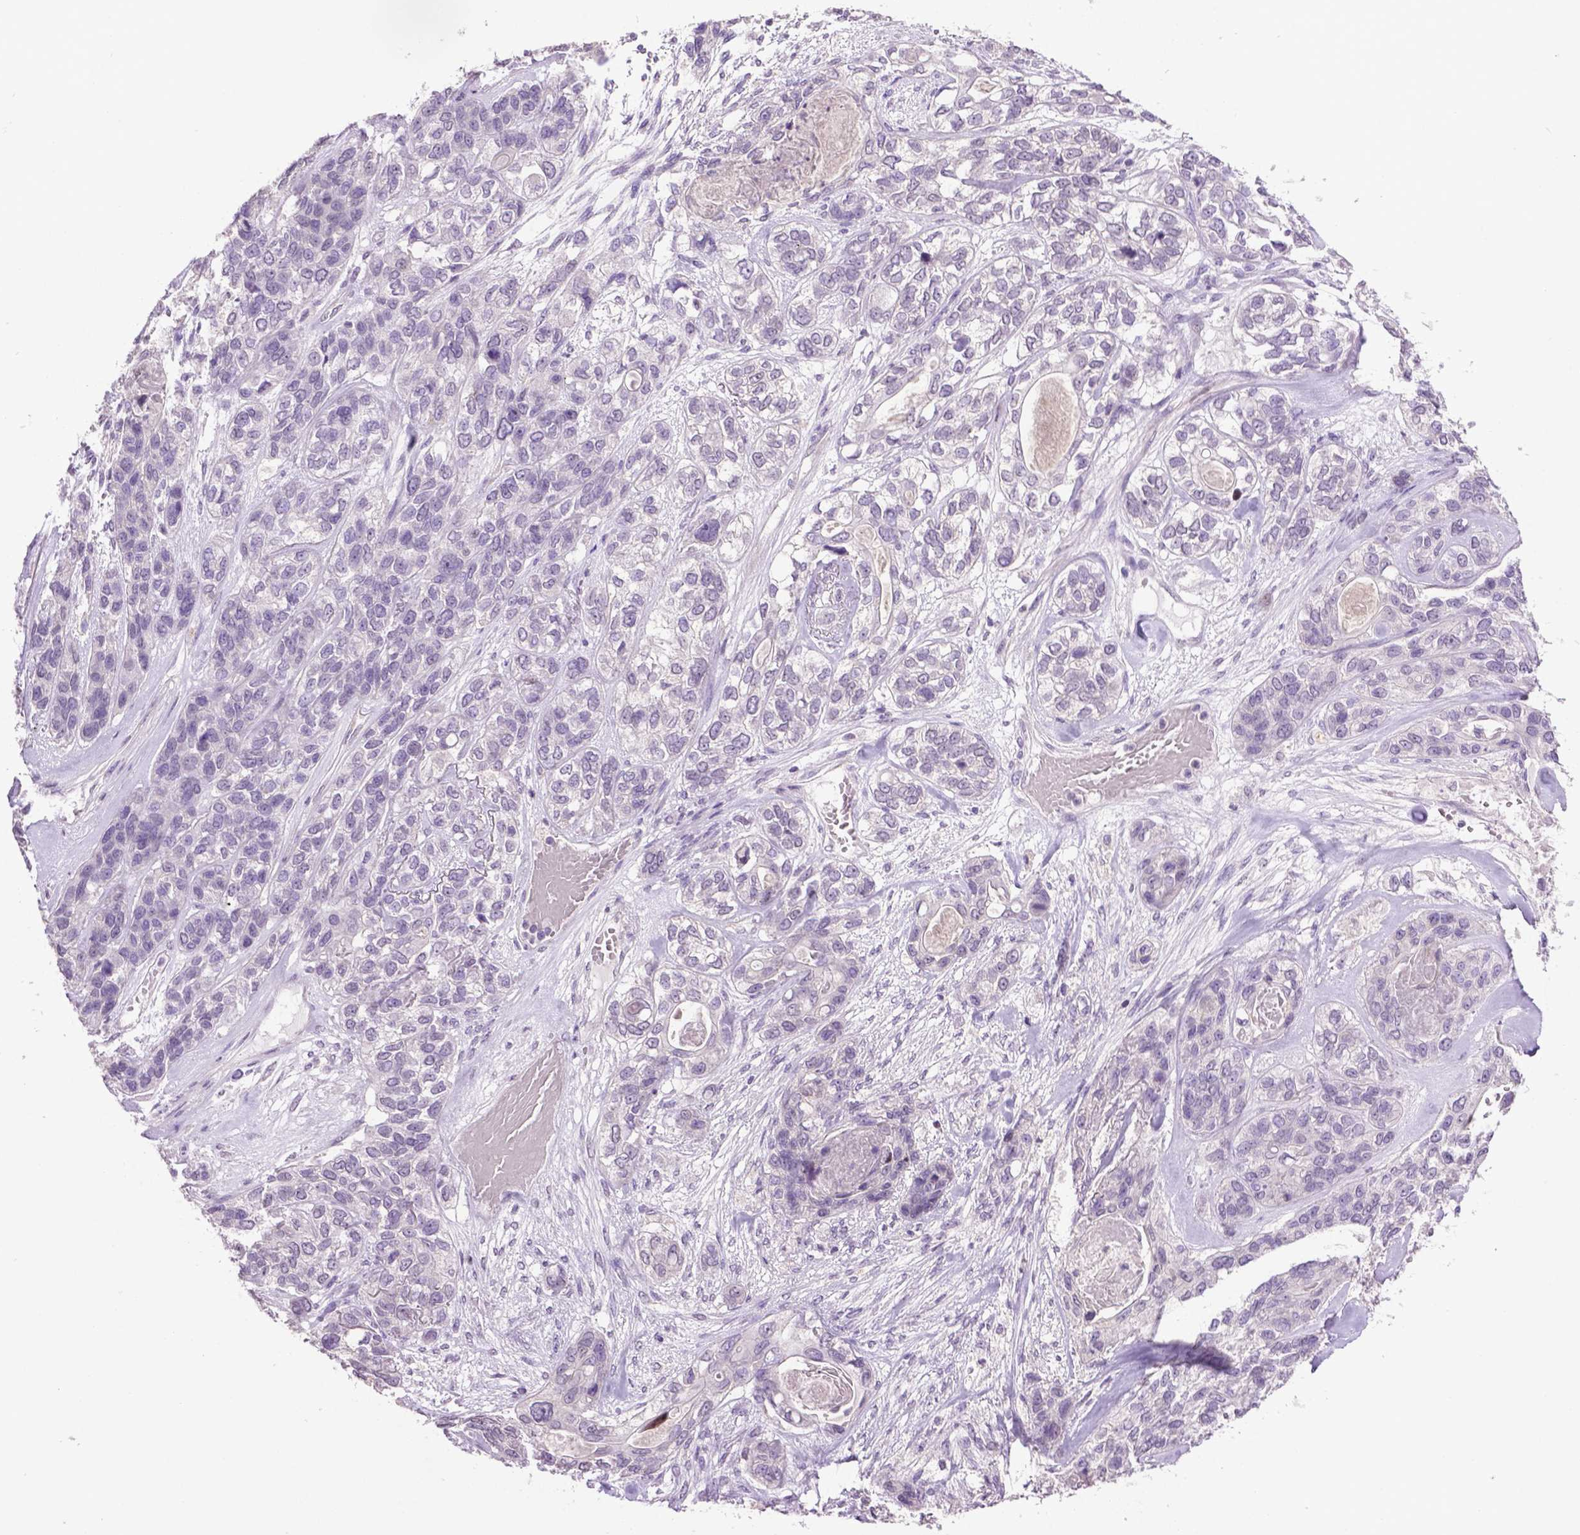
{"staining": {"intensity": "negative", "quantity": "none", "location": "none"}, "tissue": "lung cancer", "cell_type": "Tumor cells", "image_type": "cancer", "snomed": [{"axis": "morphology", "description": "Squamous cell carcinoma, NOS"}, {"axis": "topography", "description": "Lung"}], "caption": "High magnification brightfield microscopy of lung cancer (squamous cell carcinoma) stained with DAB (brown) and counterstained with hematoxylin (blue): tumor cells show no significant staining.", "gene": "TH", "patient": {"sex": "female", "age": 70}}